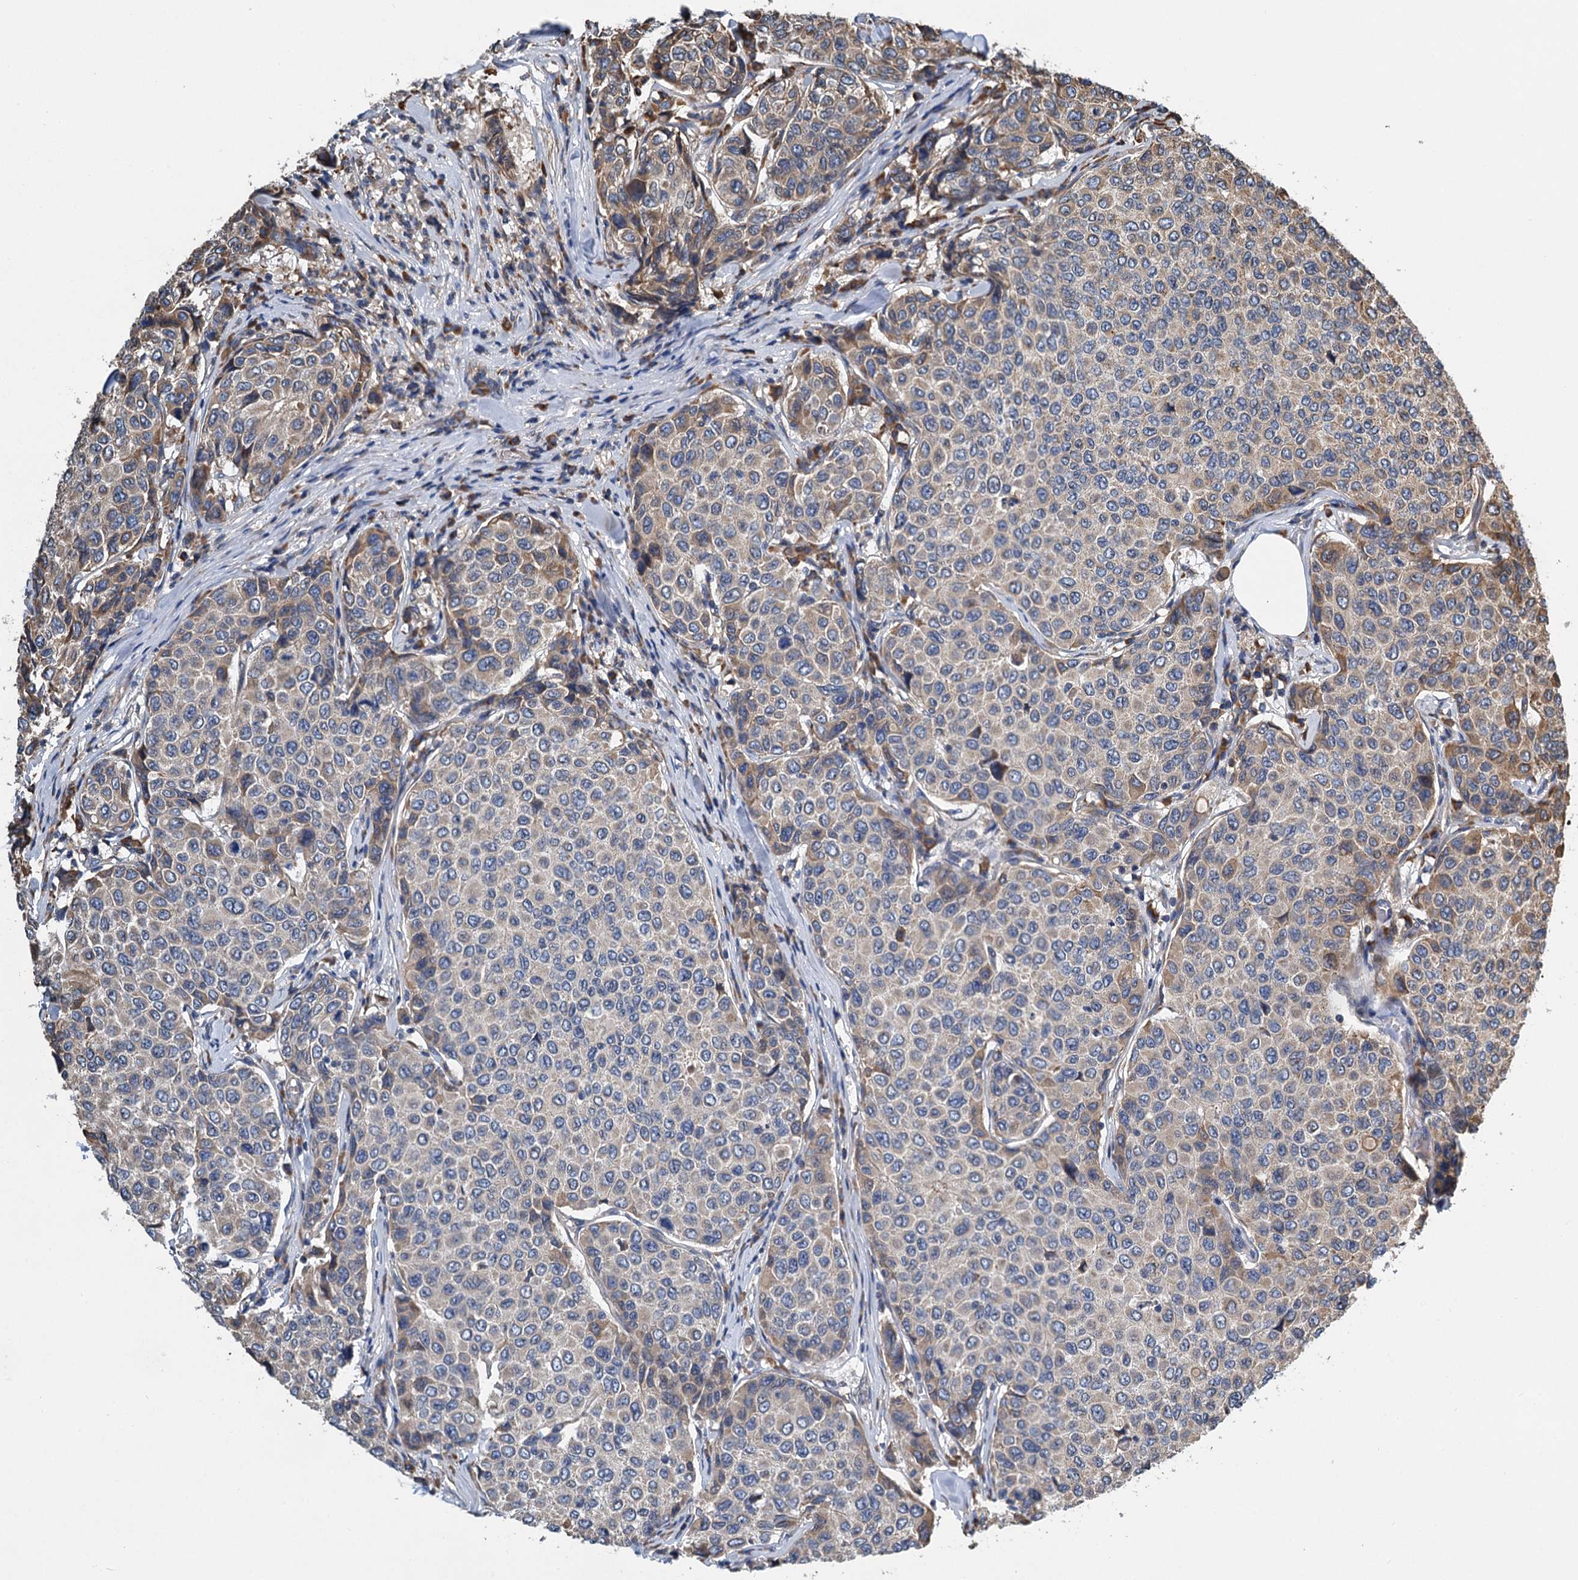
{"staining": {"intensity": "weak", "quantity": "25%-75%", "location": "cytoplasmic/membranous"}, "tissue": "breast cancer", "cell_type": "Tumor cells", "image_type": "cancer", "snomed": [{"axis": "morphology", "description": "Duct carcinoma"}, {"axis": "topography", "description": "Breast"}], "caption": "A low amount of weak cytoplasmic/membranous expression is present in approximately 25%-75% of tumor cells in infiltrating ductal carcinoma (breast) tissue.", "gene": "LINS1", "patient": {"sex": "female", "age": 55}}